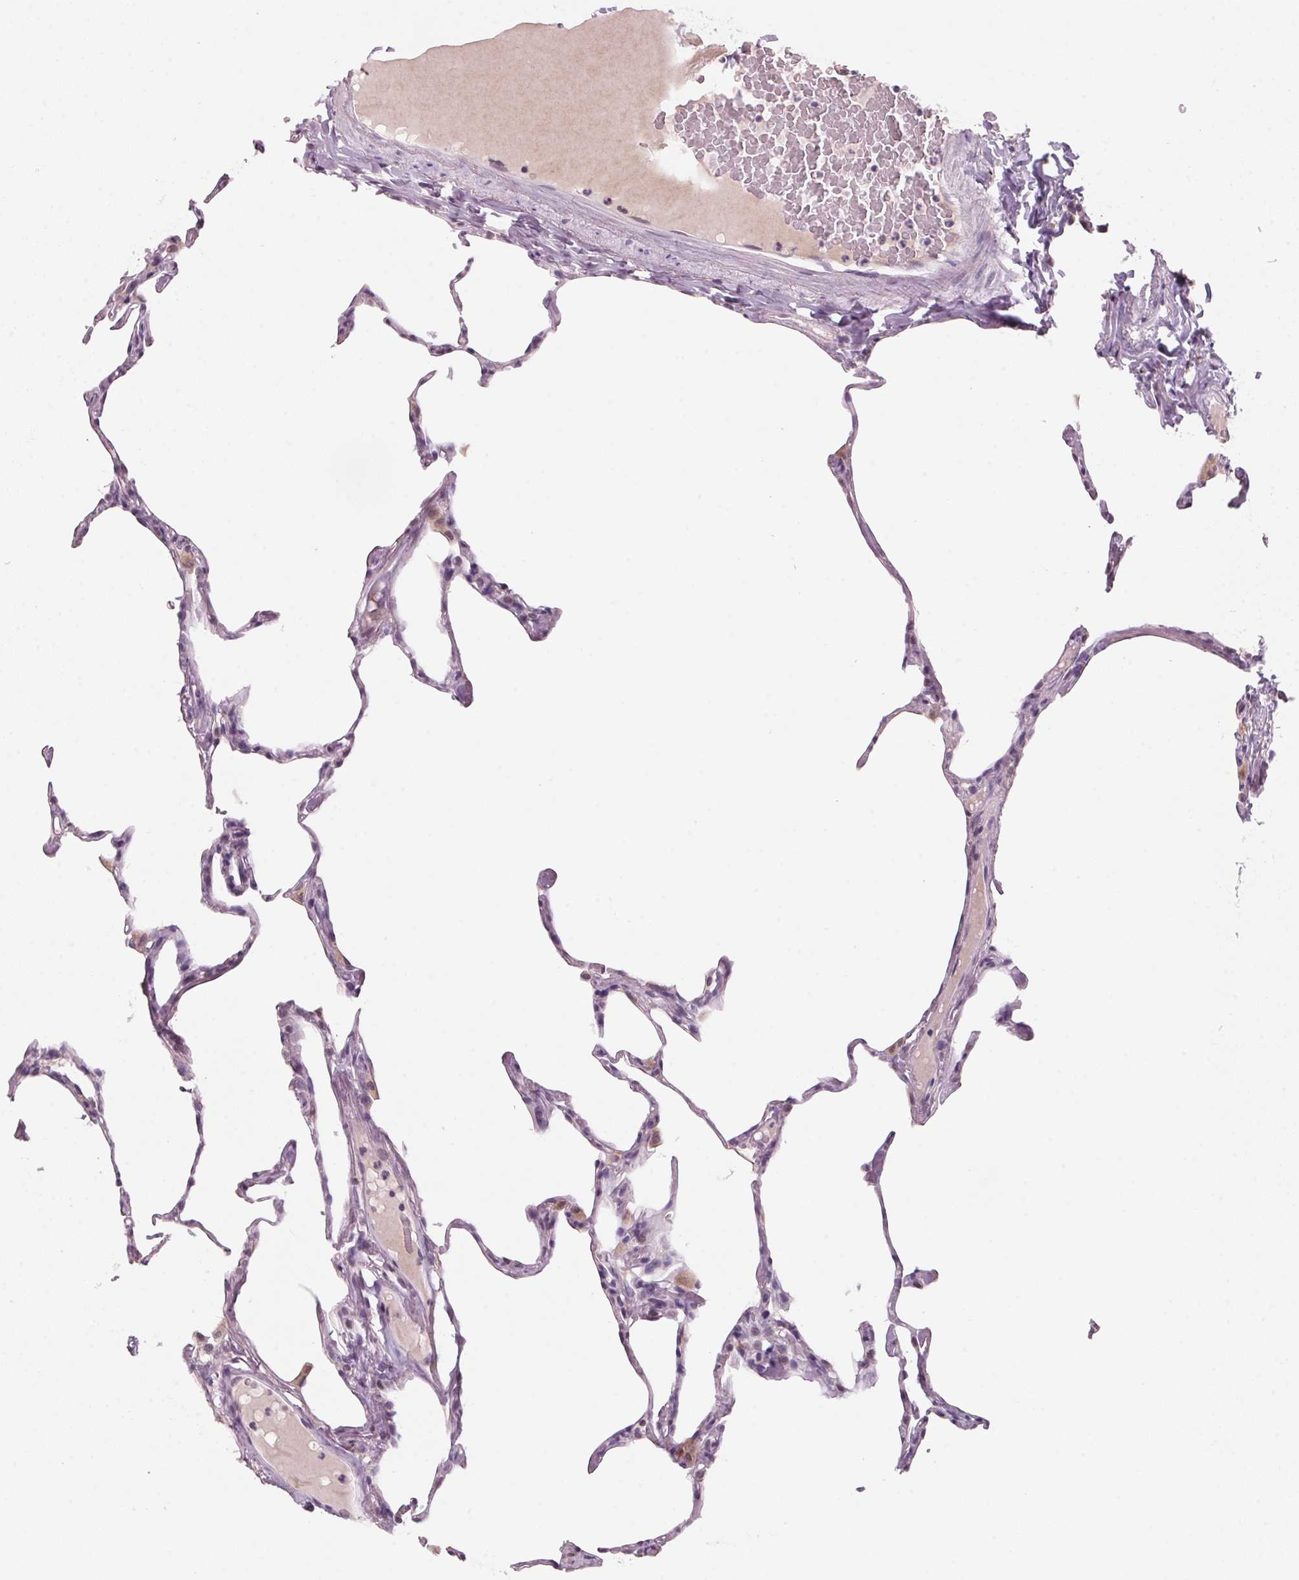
{"staining": {"intensity": "negative", "quantity": "none", "location": "none"}, "tissue": "lung", "cell_type": "Alveolar cells", "image_type": "normal", "snomed": [{"axis": "morphology", "description": "Normal tissue, NOS"}, {"axis": "topography", "description": "Lung"}], "caption": "Micrograph shows no significant protein staining in alveolar cells of unremarkable lung. (Immunohistochemistry, brightfield microscopy, high magnification).", "gene": "ADAM20", "patient": {"sex": "male", "age": 65}}